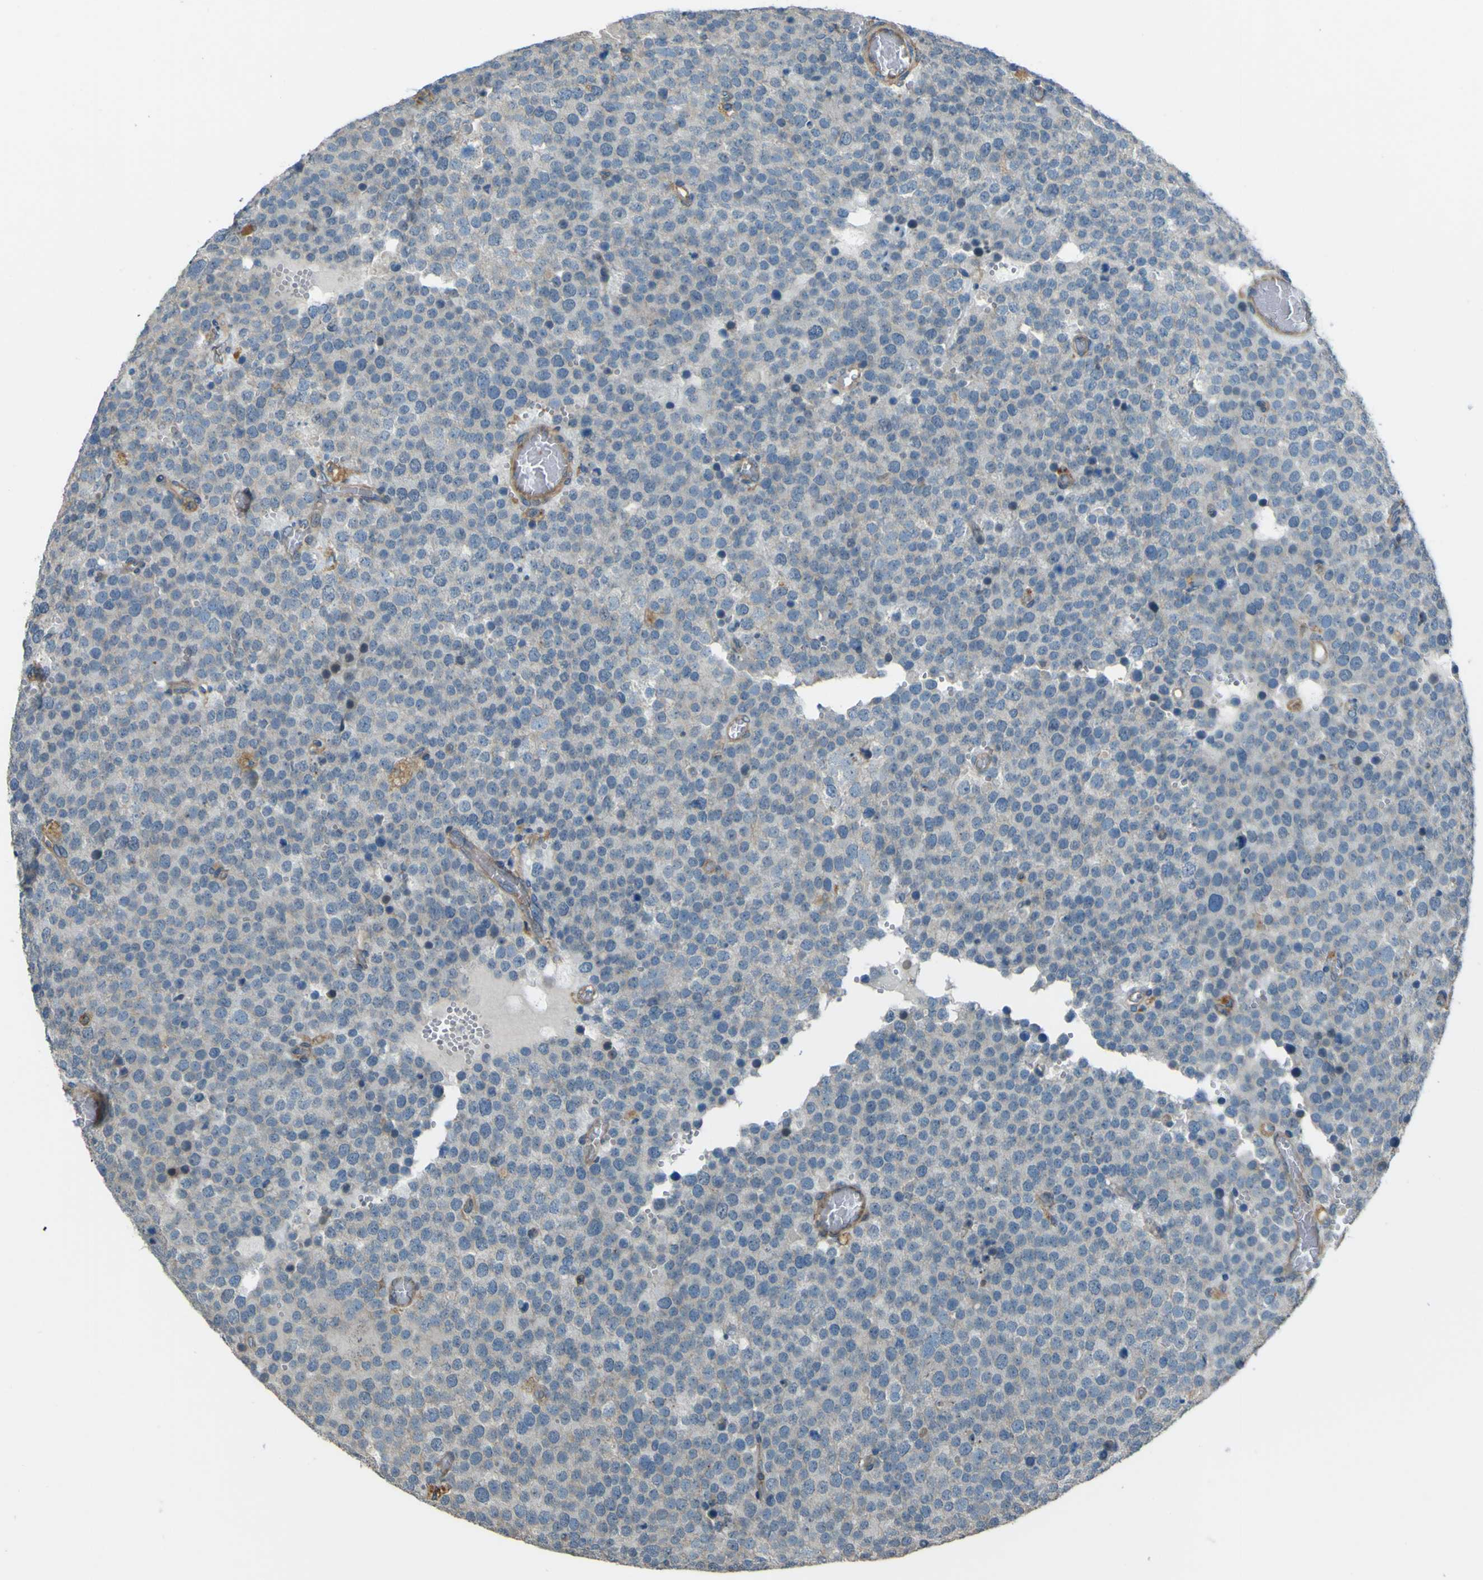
{"staining": {"intensity": "negative", "quantity": "none", "location": "none"}, "tissue": "testis cancer", "cell_type": "Tumor cells", "image_type": "cancer", "snomed": [{"axis": "morphology", "description": "Normal tissue, NOS"}, {"axis": "morphology", "description": "Seminoma, NOS"}, {"axis": "topography", "description": "Testis"}], "caption": "IHC of seminoma (testis) exhibits no positivity in tumor cells. Brightfield microscopy of immunohistochemistry (IHC) stained with DAB (brown) and hematoxylin (blue), captured at high magnification.", "gene": "NAALADL2", "patient": {"sex": "male", "age": 71}}